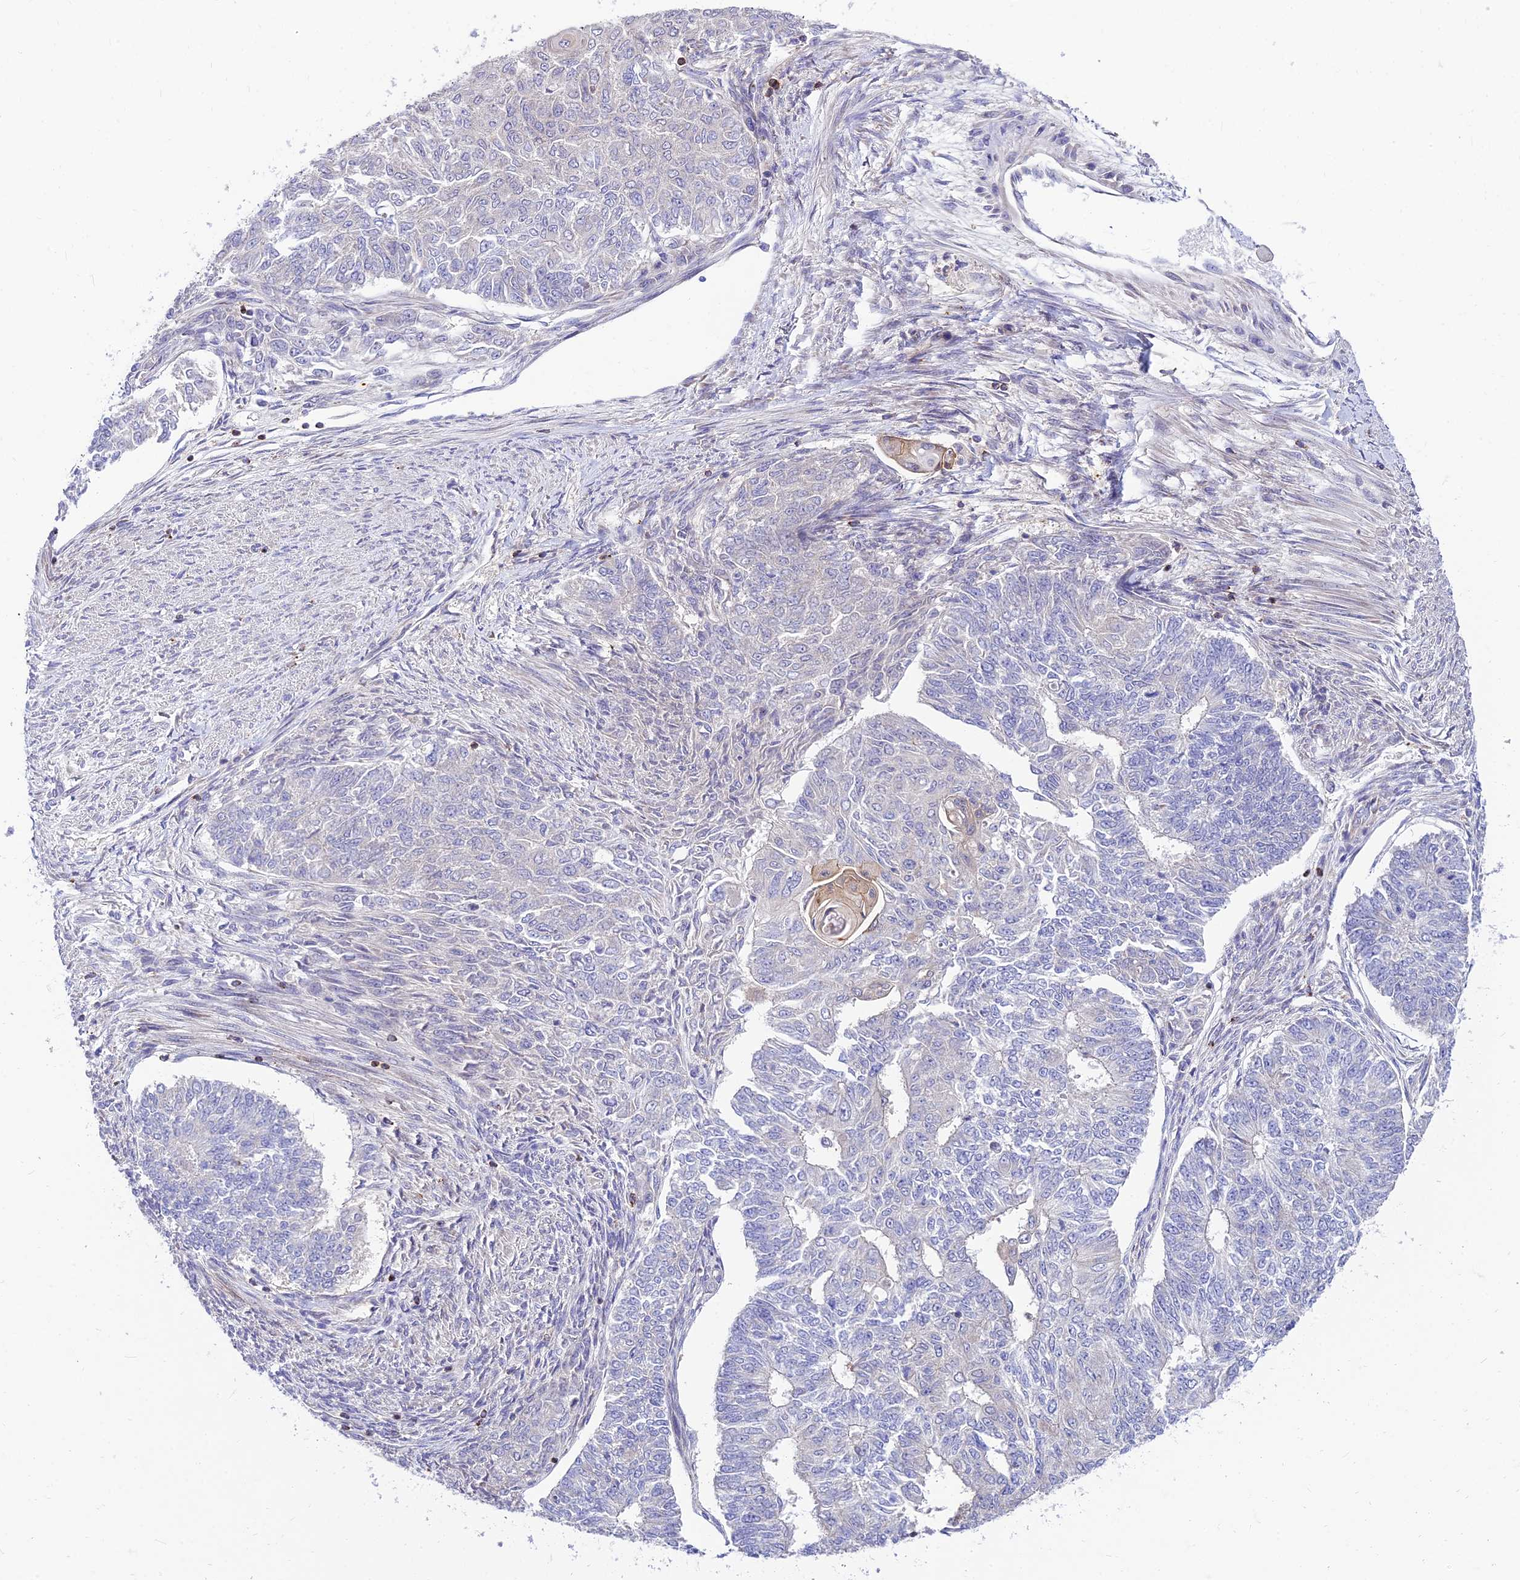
{"staining": {"intensity": "negative", "quantity": "none", "location": "none"}, "tissue": "endometrial cancer", "cell_type": "Tumor cells", "image_type": "cancer", "snomed": [{"axis": "morphology", "description": "Adenocarcinoma, NOS"}, {"axis": "topography", "description": "Endometrium"}], "caption": "Photomicrograph shows no significant protein staining in tumor cells of endometrial adenocarcinoma.", "gene": "C6orf132", "patient": {"sex": "female", "age": 32}}